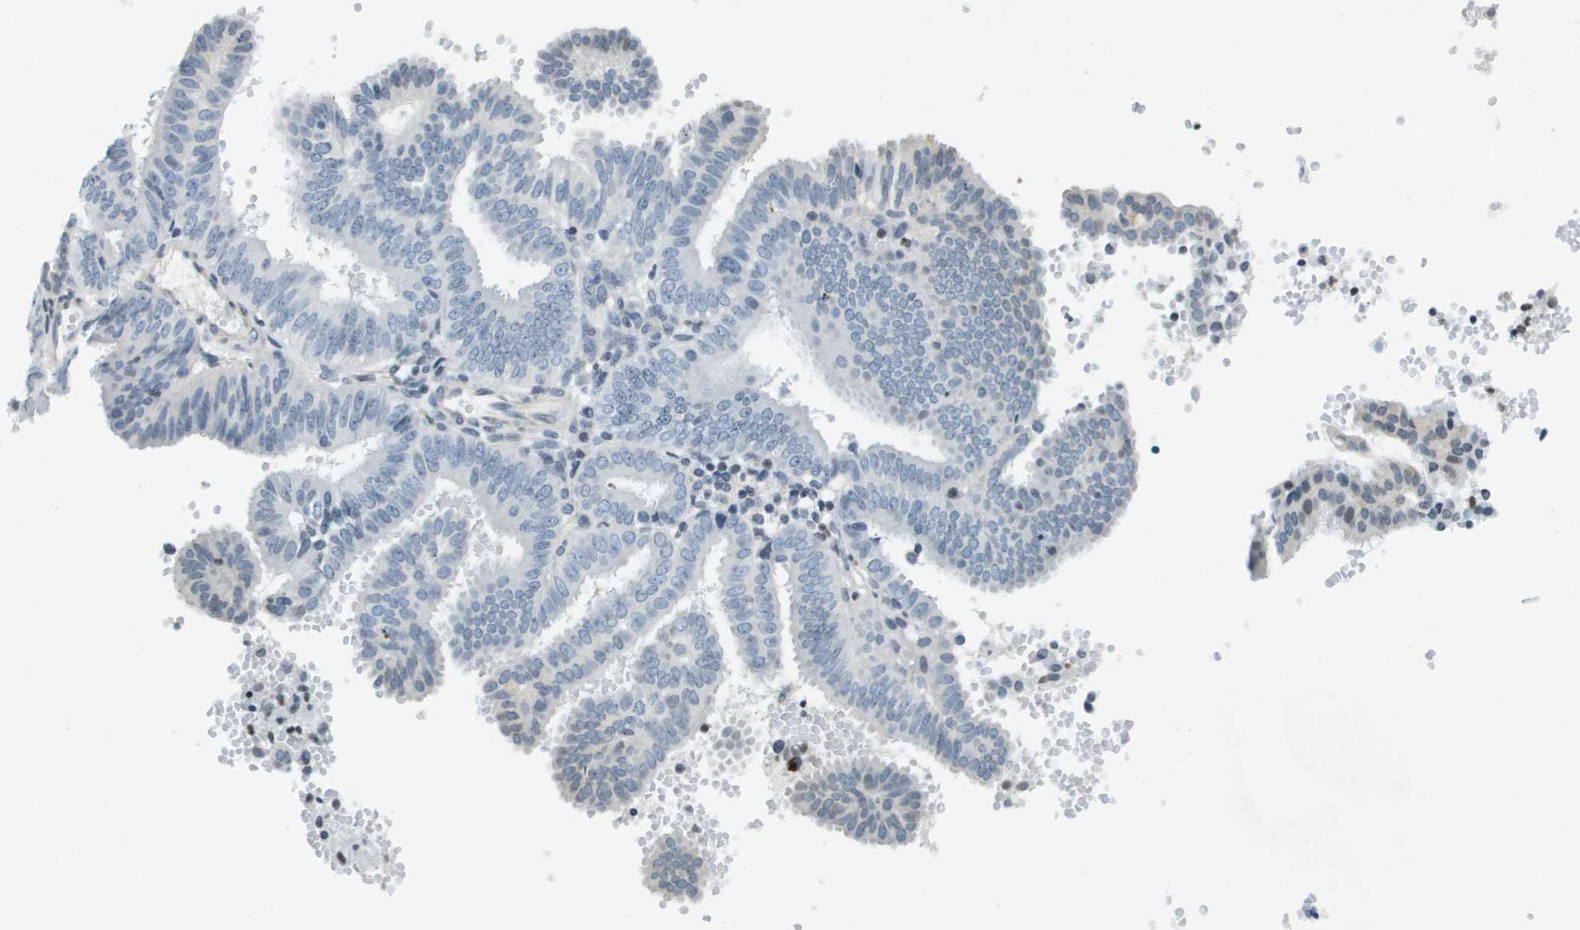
{"staining": {"intensity": "negative", "quantity": "none", "location": "none"}, "tissue": "endometrial cancer", "cell_type": "Tumor cells", "image_type": "cancer", "snomed": [{"axis": "morphology", "description": "Adenocarcinoma, NOS"}, {"axis": "topography", "description": "Endometrium"}], "caption": "DAB immunohistochemical staining of endometrial cancer reveals no significant staining in tumor cells. (Immunohistochemistry (ihc), brightfield microscopy, high magnification).", "gene": "UVRAG", "patient": {"sex": "female", "age": 58}}